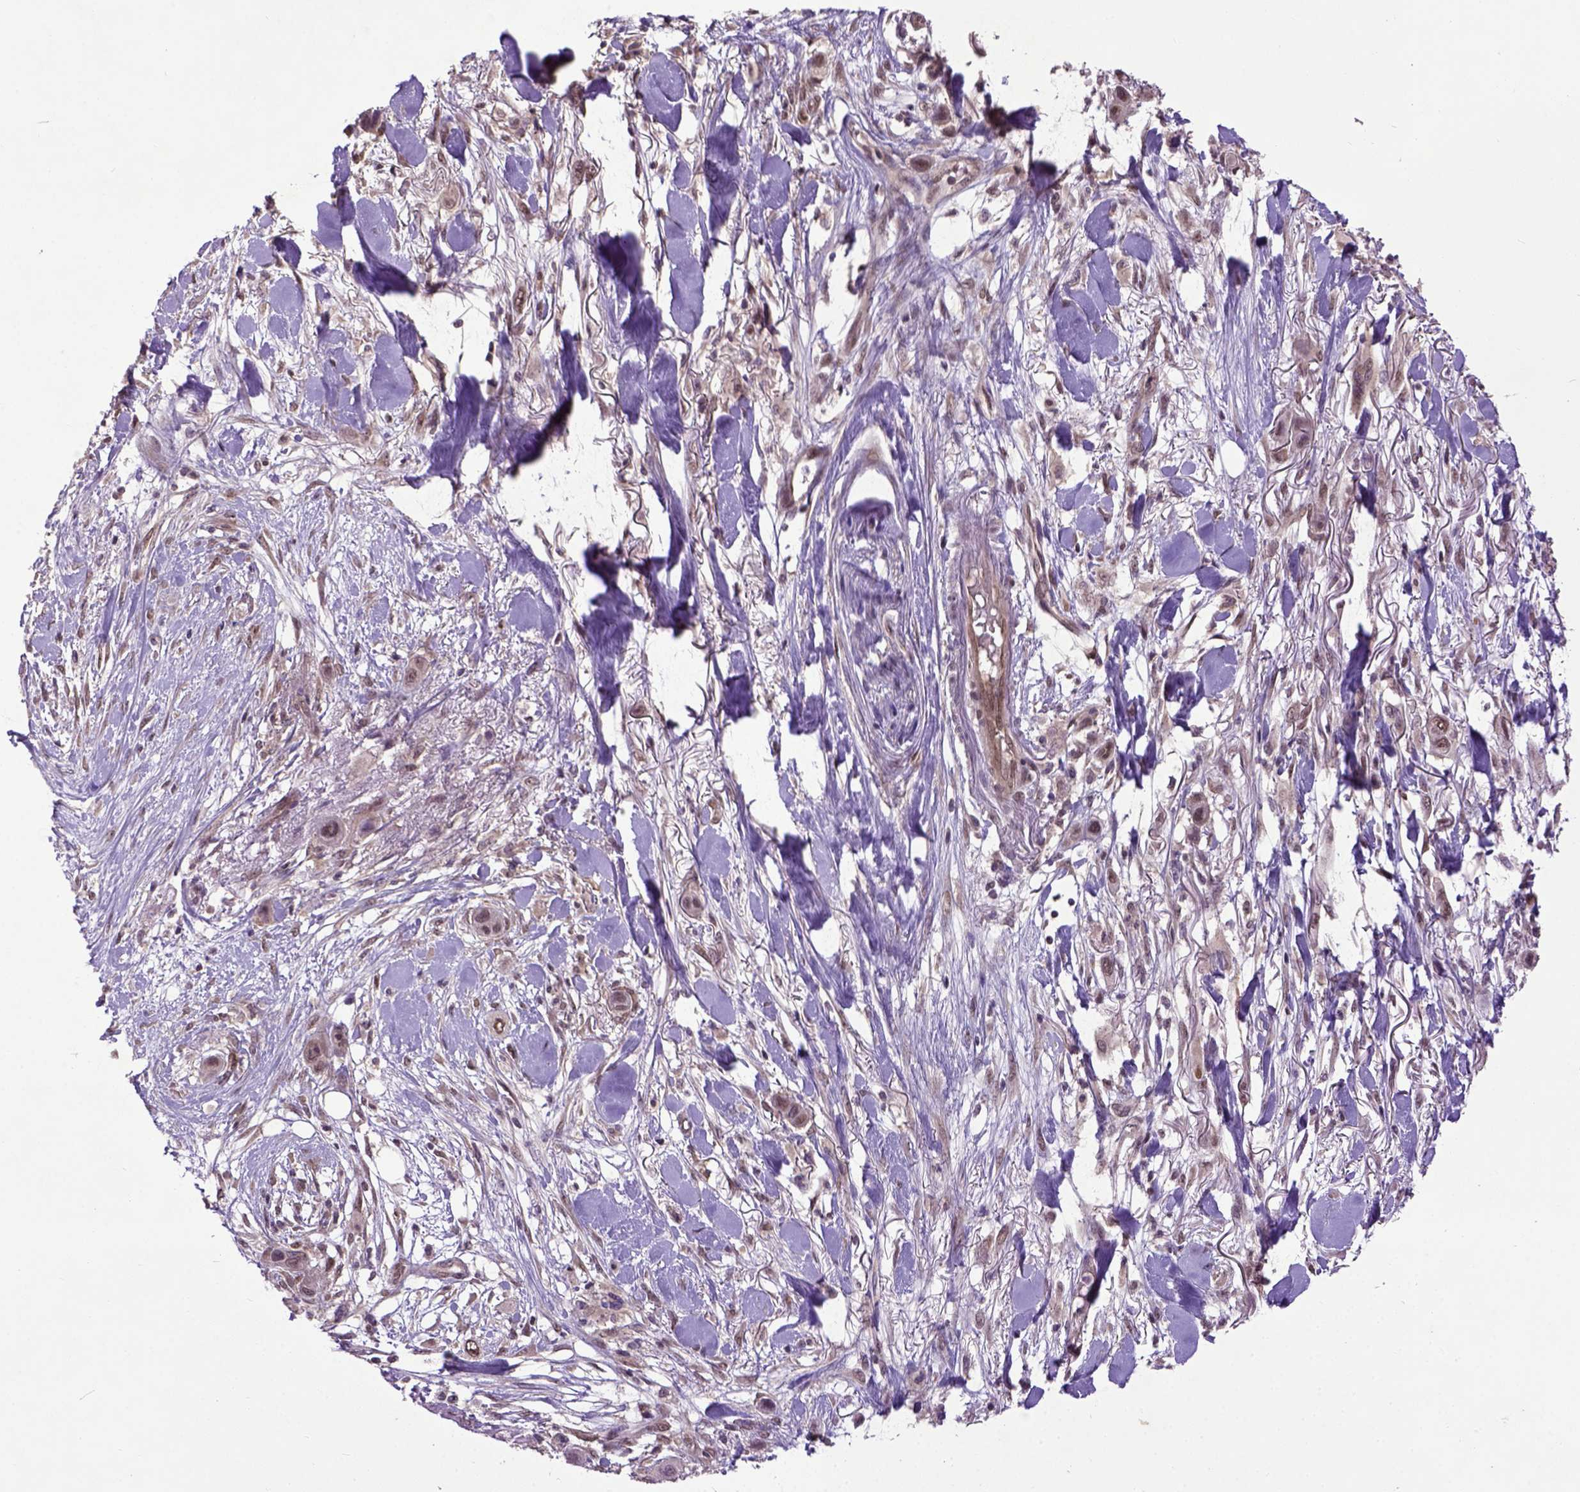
{"staining": {"intensity": "moderate", "quantity": ">75%", "location": "nuclear"}, "tissue": "skin cancer", "cell_type": "Tumor cells", "image_type": "cancer", "snomed": [{"axis": "morphology", "description": "Squamous cell carcinoma, NOS"}, {"axis": "topography", "description": "Skin"}], "caption": "High-power microscopy captured an immunohistochemistry image of skin cancer, revealing moderate nuclear expression in approximately >75% of tumor cells.", "gene": "UBA3", "patient": {"sex": "male", "age": 79}}